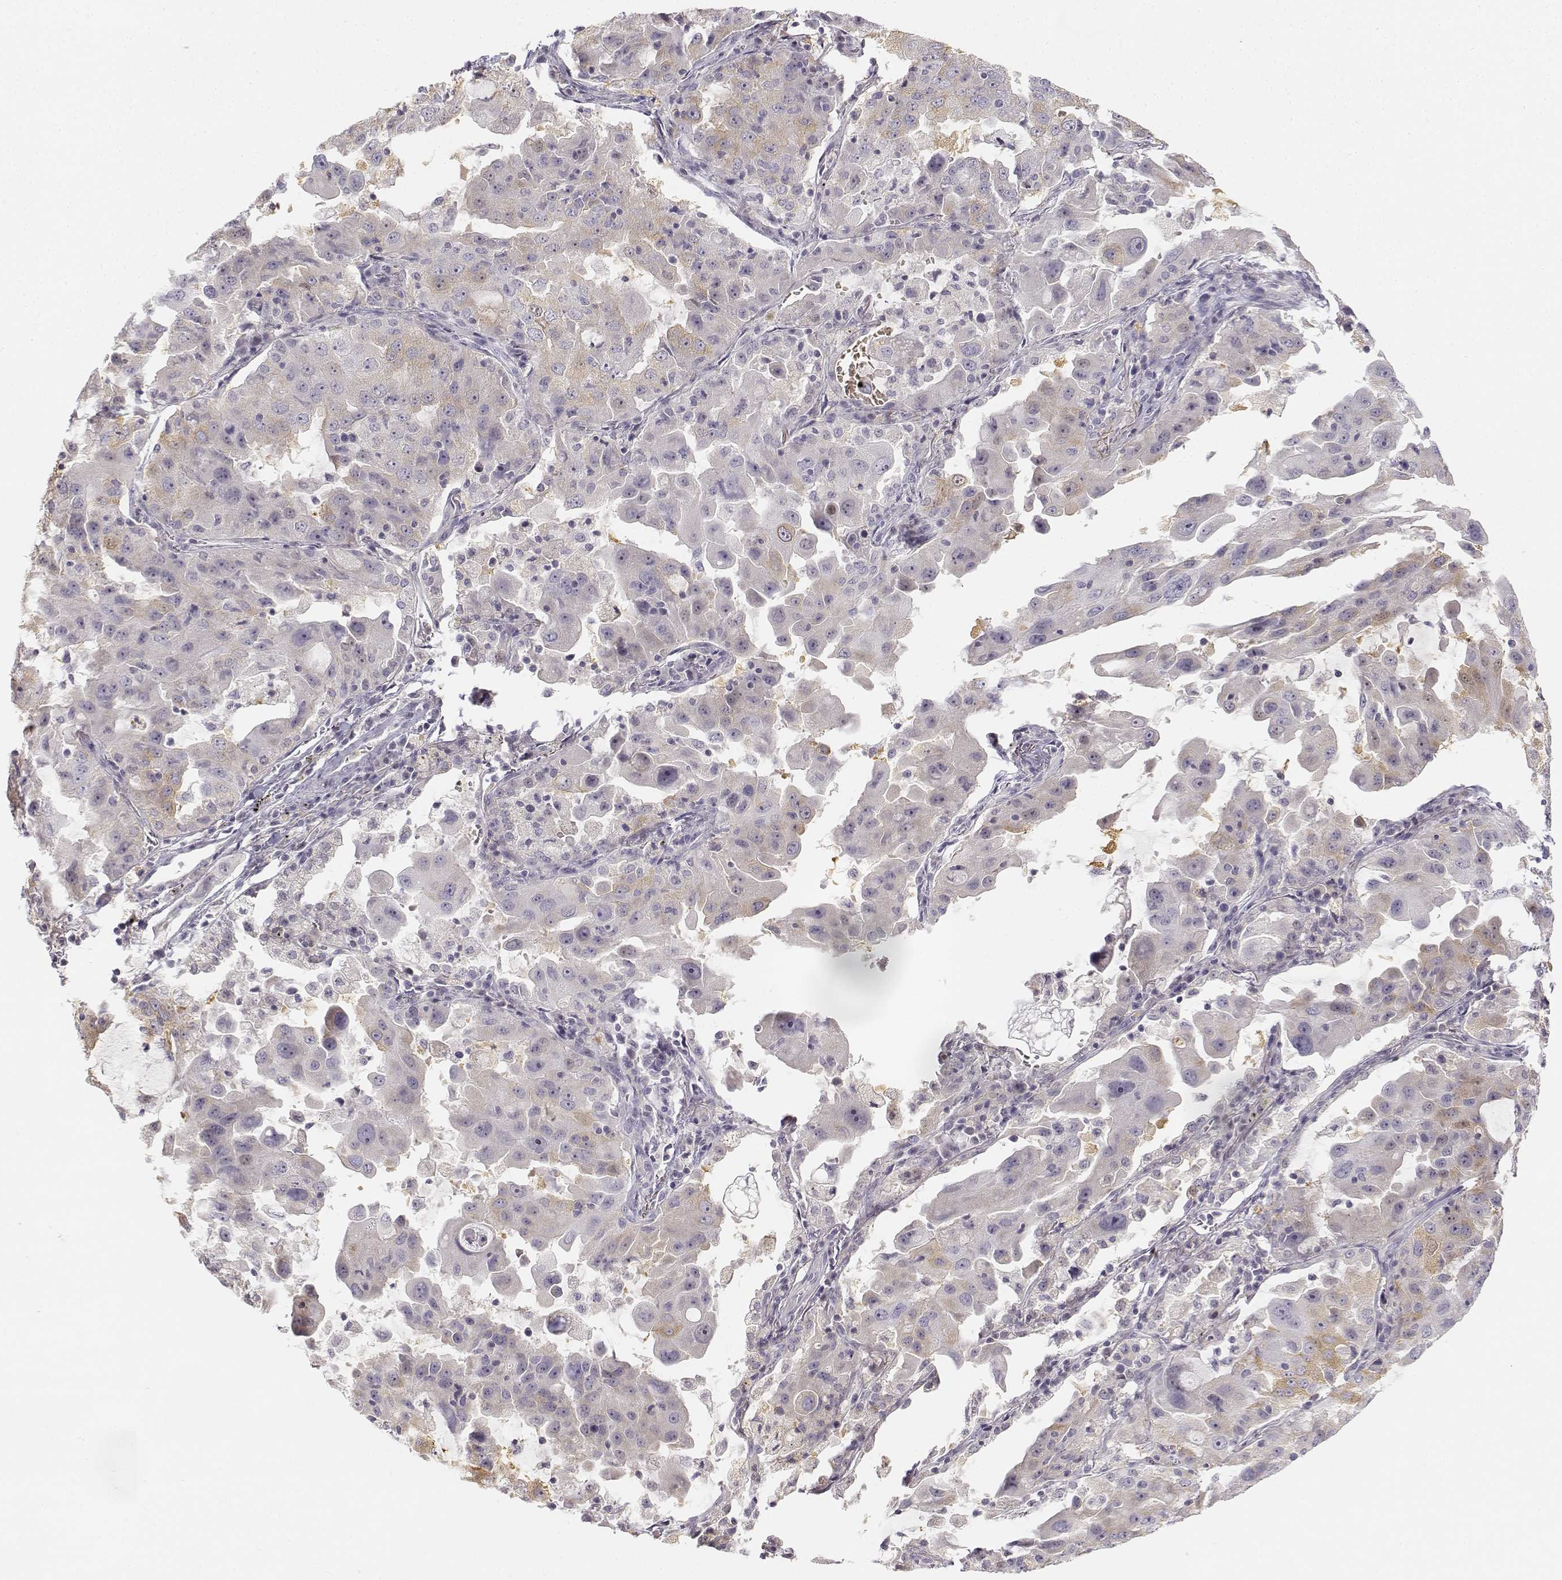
{"staining": {"intensity": "weak", "quantity": "<25%", "location": "cytoplasmic/membranous"}, "tissue": "lung cancer", "cell_type": "Tumor cells", "image_type": "cancer", "snomed": [{"axis": "morphology", "description": "Adenocarcinoma, NOS"}, {"axis": "topography", "description": "Lung"}], "caption": "Tumor cells are negative for protein expression in human lung cancer.", "gene": "GLIPR1L2", "patient": {"sex": "female", "age": 61}}